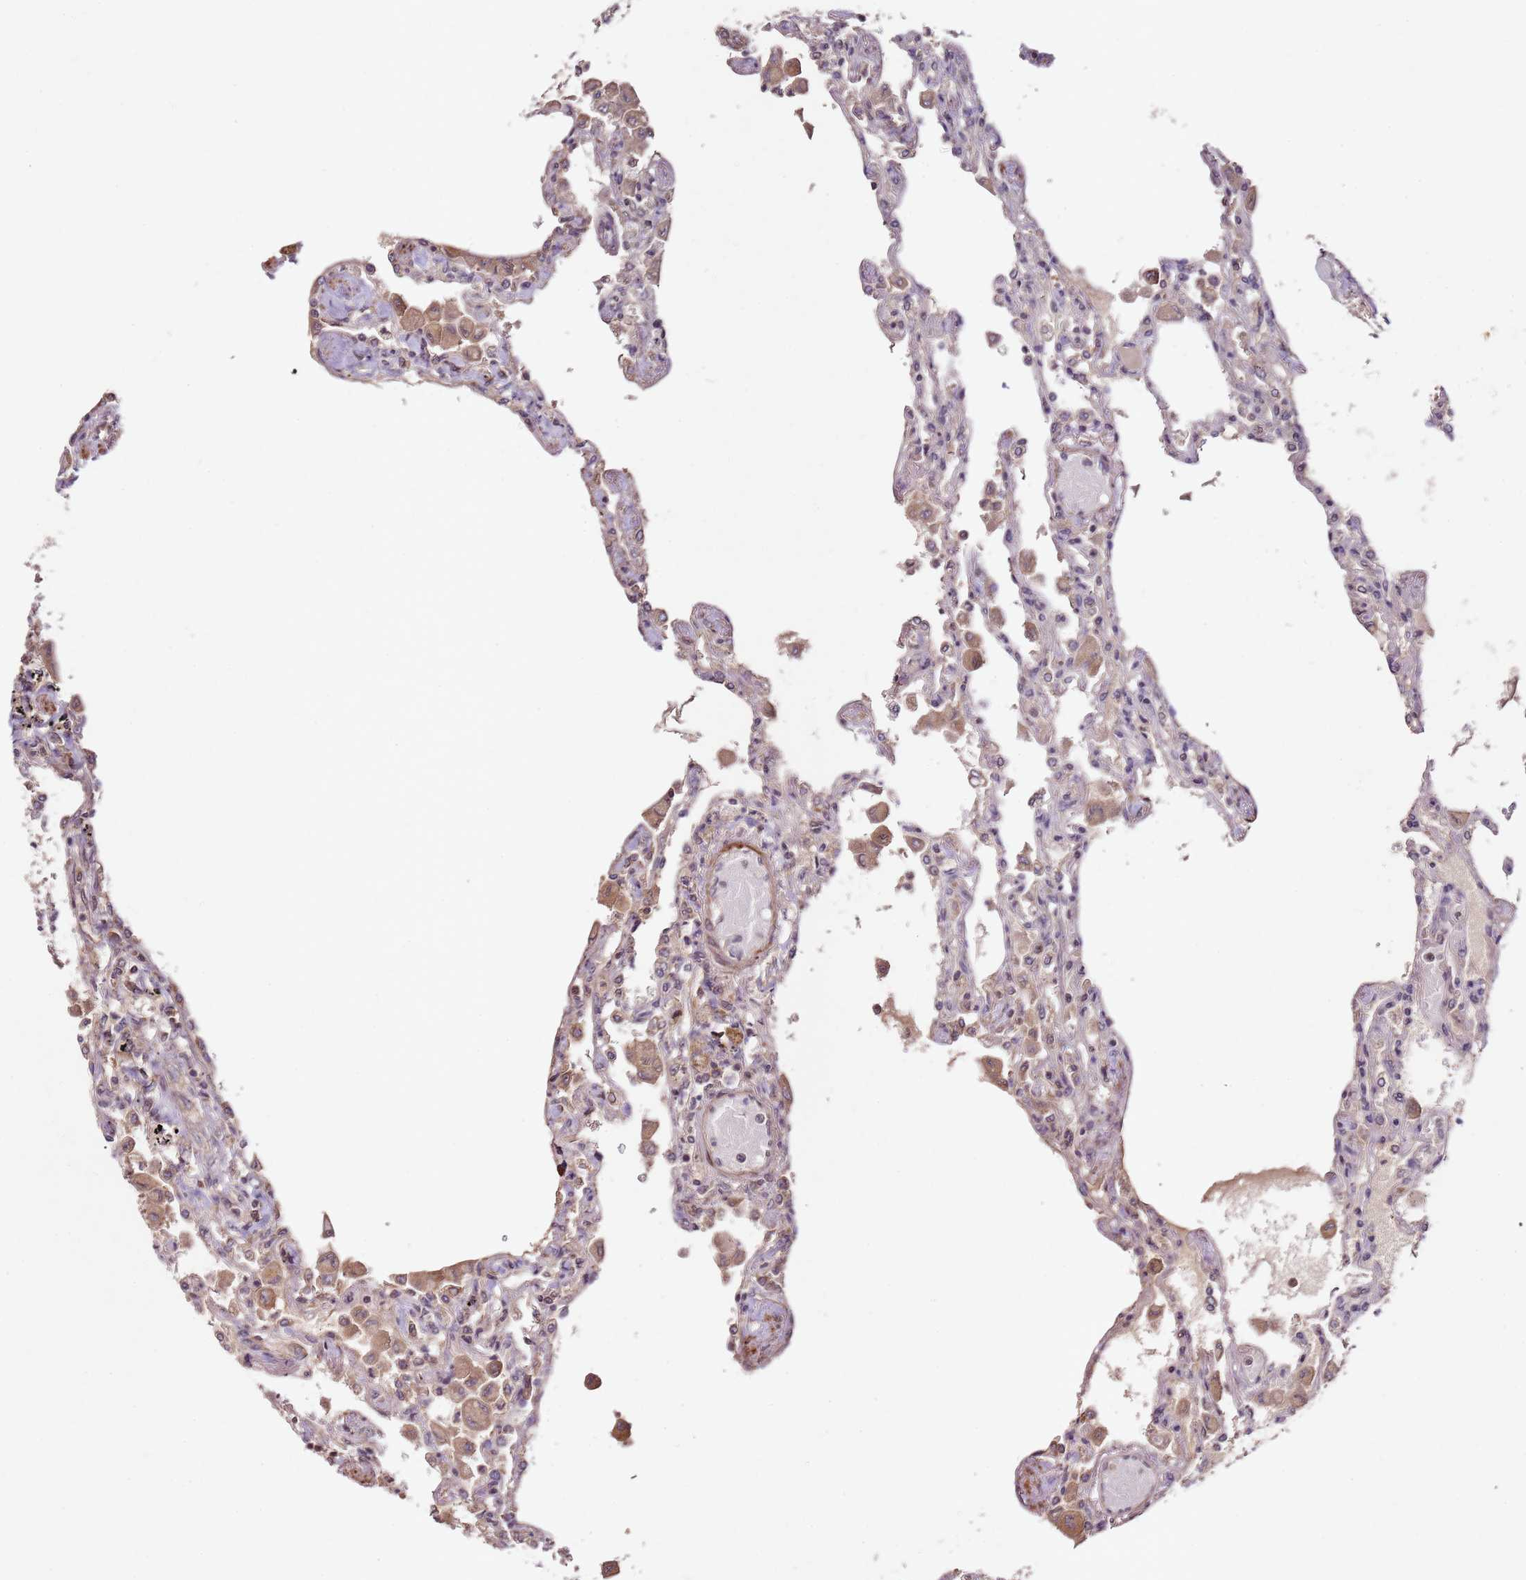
{"staining": {"intensity": "negative", "quantity": "none", "location": "none"}, "tissue": "lung", "cell_type": "Alveolar cells", "image_type": "normal", "snomed": [{"axis": "morphology", "description": "Normal tissue, NOS"}, {"axis": "topography", "description": "Bronchus"}, {"axis": "topography", "description": "Lung"}], "caption": "Alveolar cells show no significant protein positivity in benign lung. The staining is performed using DAB (3,3'-diaminobenzidine) brown chromogen with nuclei counter-stained in using hematoxylin.", "gene": "LIN37", "patient": {"sex": "female", "age": 49}}